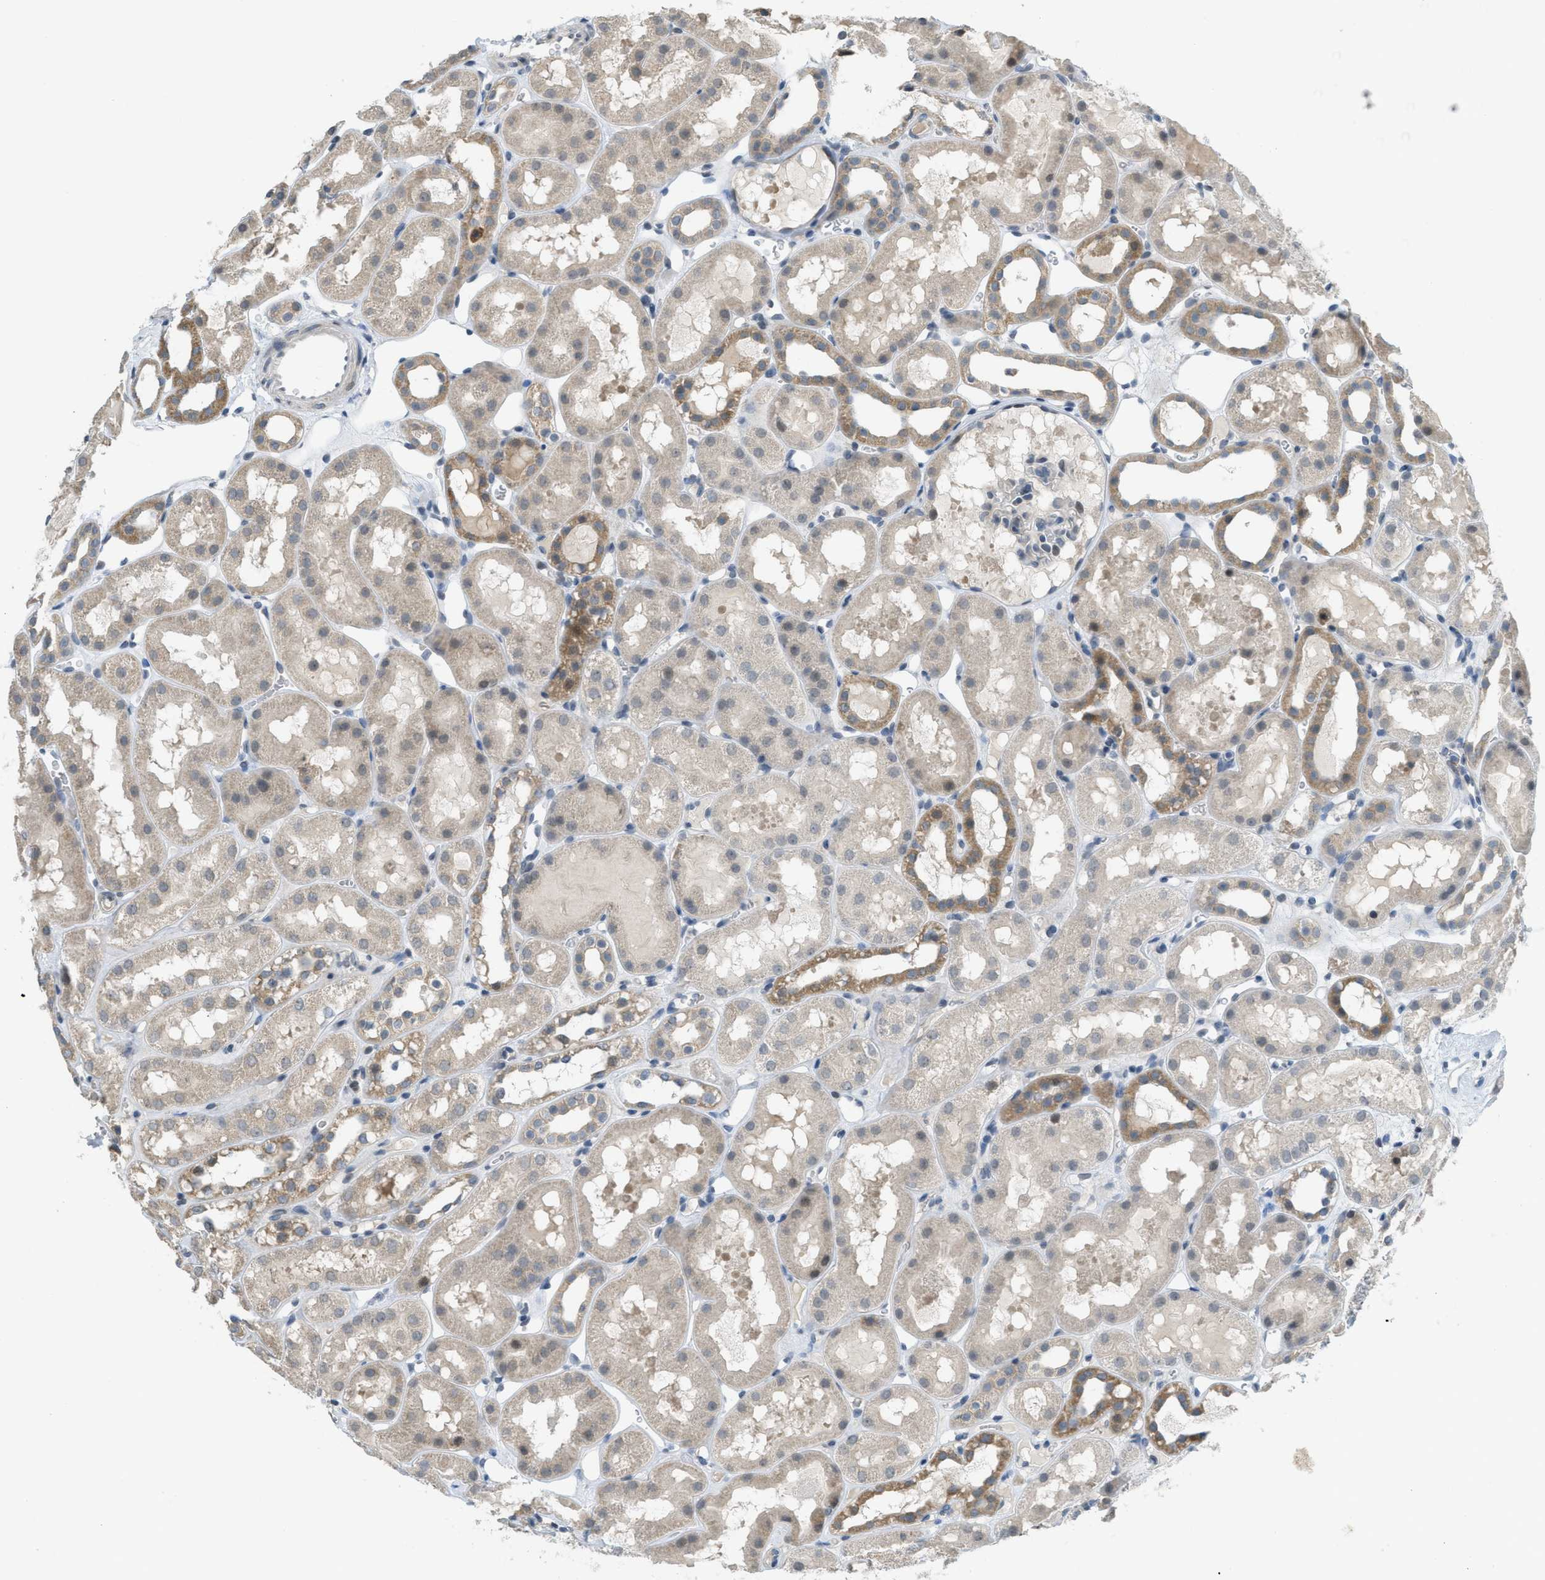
{"staining": {"intensity": "negative", "quantity": "none", "location": "none"}, "tissue": "kidney", "cell_type": "Cells in glomeruli", "image_type": "normal", "snomed": [{"axis": "morphology", "description": "Normal tissue, NOS"}, {"axis": "topography", "description": "Kidney"}, {"axis": "topography", "description": "Urinary bladder"}], "caption": "Protein analysis of unremarkable kidney demonstrates no significant expression in cells in glomeruli.", "gene": "TXNDC2", "patient": {"sex": "male", "age": 16}}